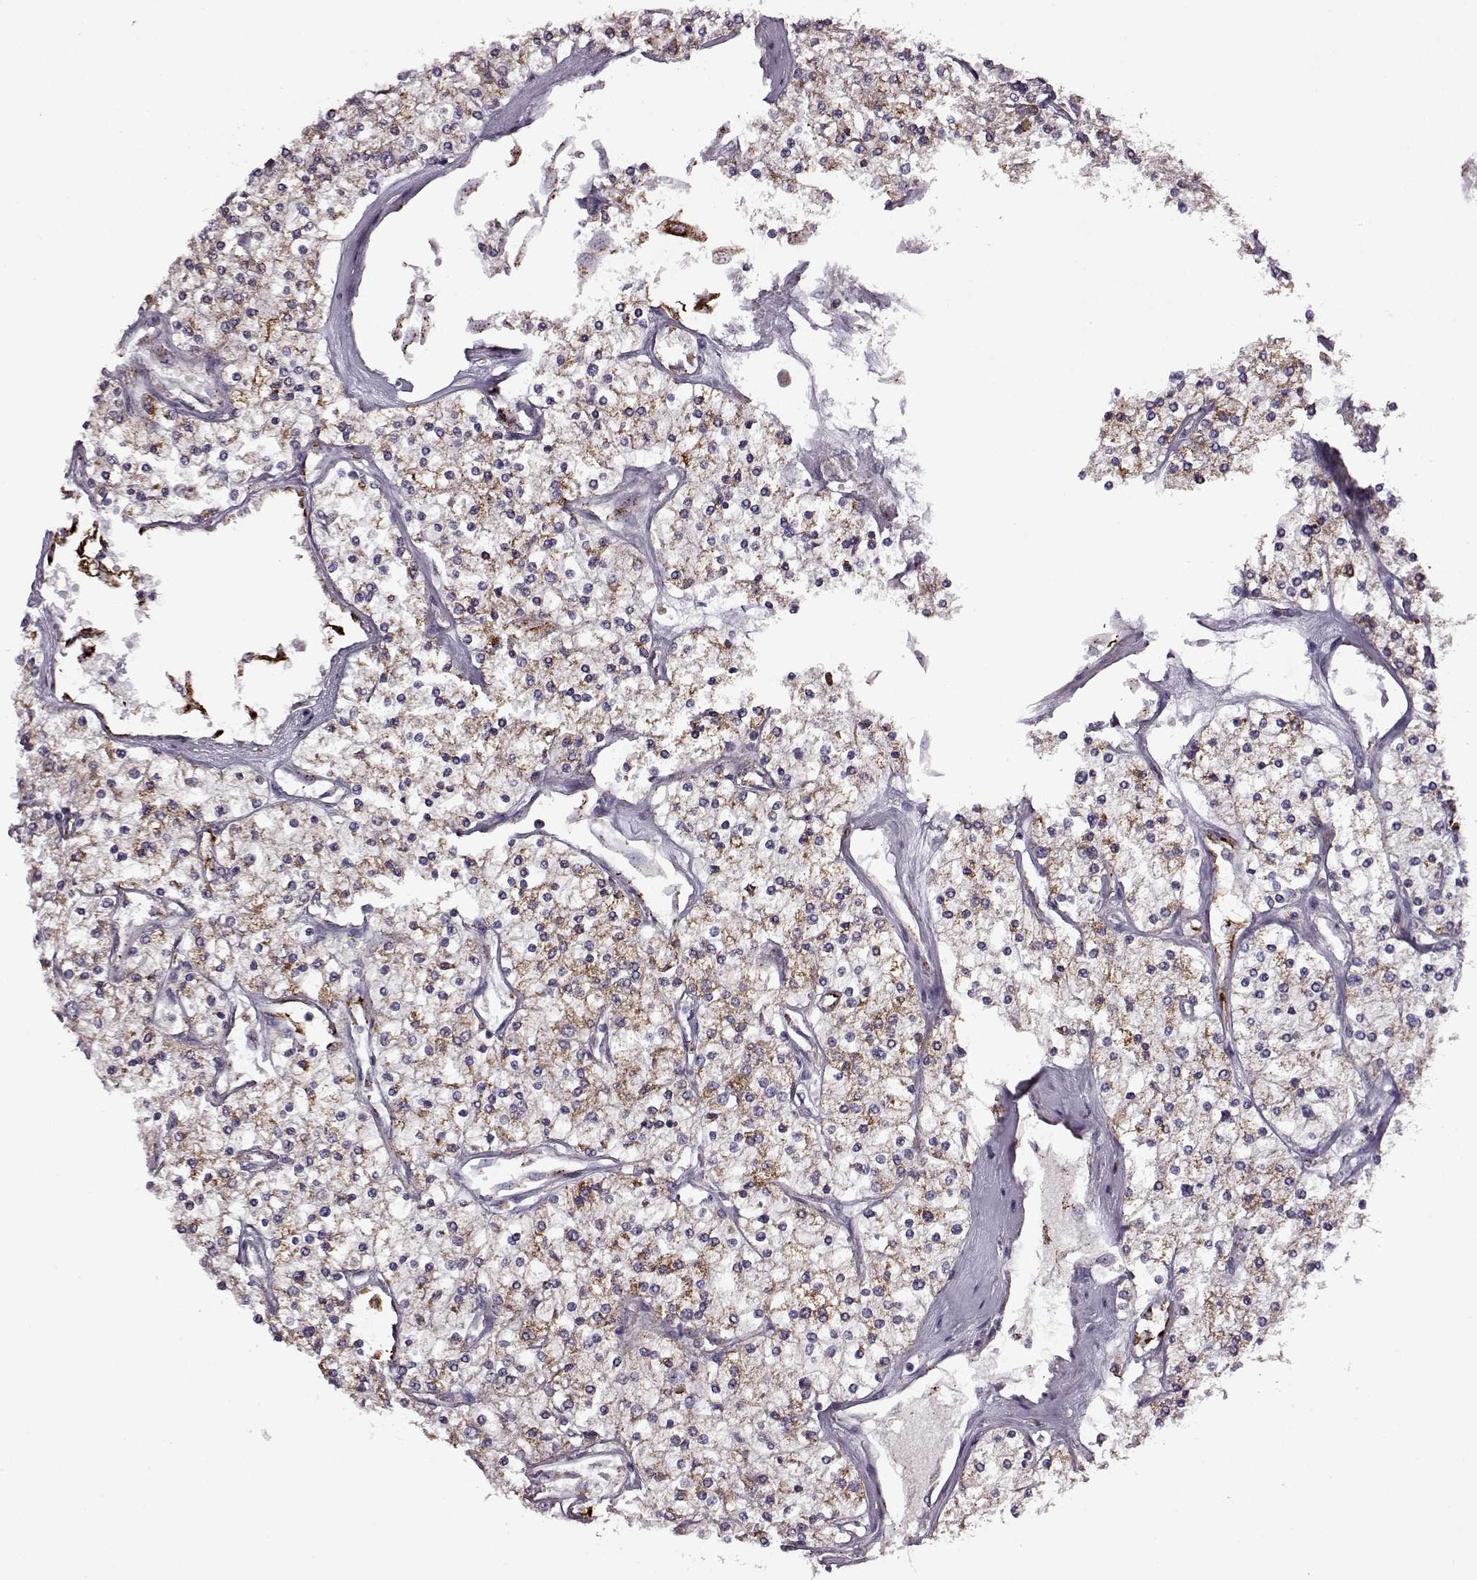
{"staining": {"intensity": "moderate", "quantity": ">75%", "location": "cytoplasmic/membranous"}, "tissue": "renal cancer", "cell_type": "Tumor cells", "image_type": "cancer", "snomed": [{"axis": "morphology", "description": "Adenocarcinoma, NOS"}, {"axis": "topography", "description": "Kidney"}], "caption": "Renal adenocarcinoma was stained to show a protein in brown. There is medium levels of moderate cytoplasmic/membranous positivity in approximately >75% of tumor cells.", "gene": "MTSS1", "patient": {"sex": "male", "age": 80}}